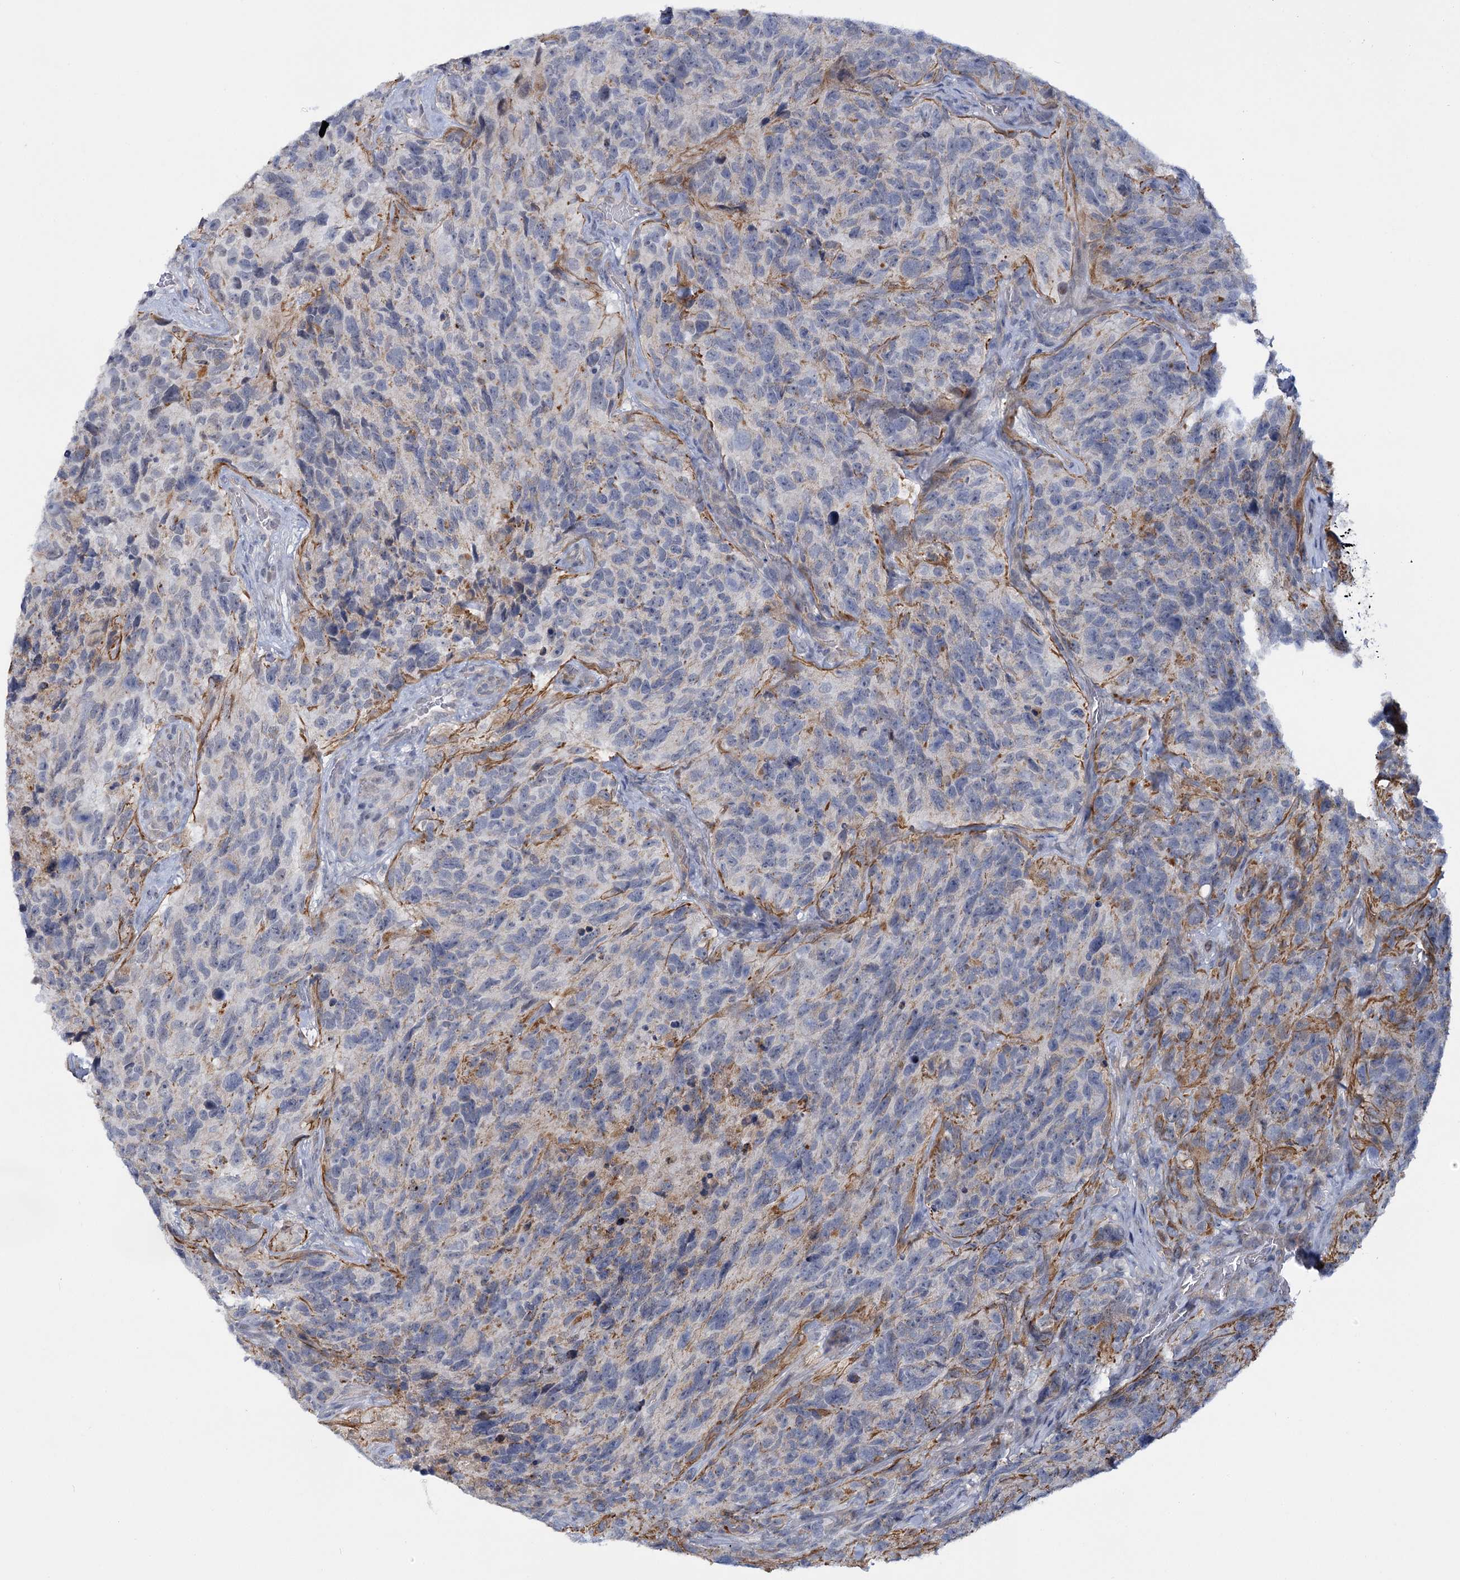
{"staining": {"intensity": "negative", "quantity": "none", "location": "none"}, "tissue": "glioma", "cell_type": "Tumor cells", "image_type": "cancer", "snomed": [{"axis": "morphology", "description": "Glioma, malignant, High grade"}, {"axis": "topography", "description": "Brain"}], "caption": "An immunohistochemistry (IHC) image of glioma is shown. There is no staining in tumor cells of glioma.", "gene": "MBLAC2", "patient": {"sex": "male", "age": 69}}